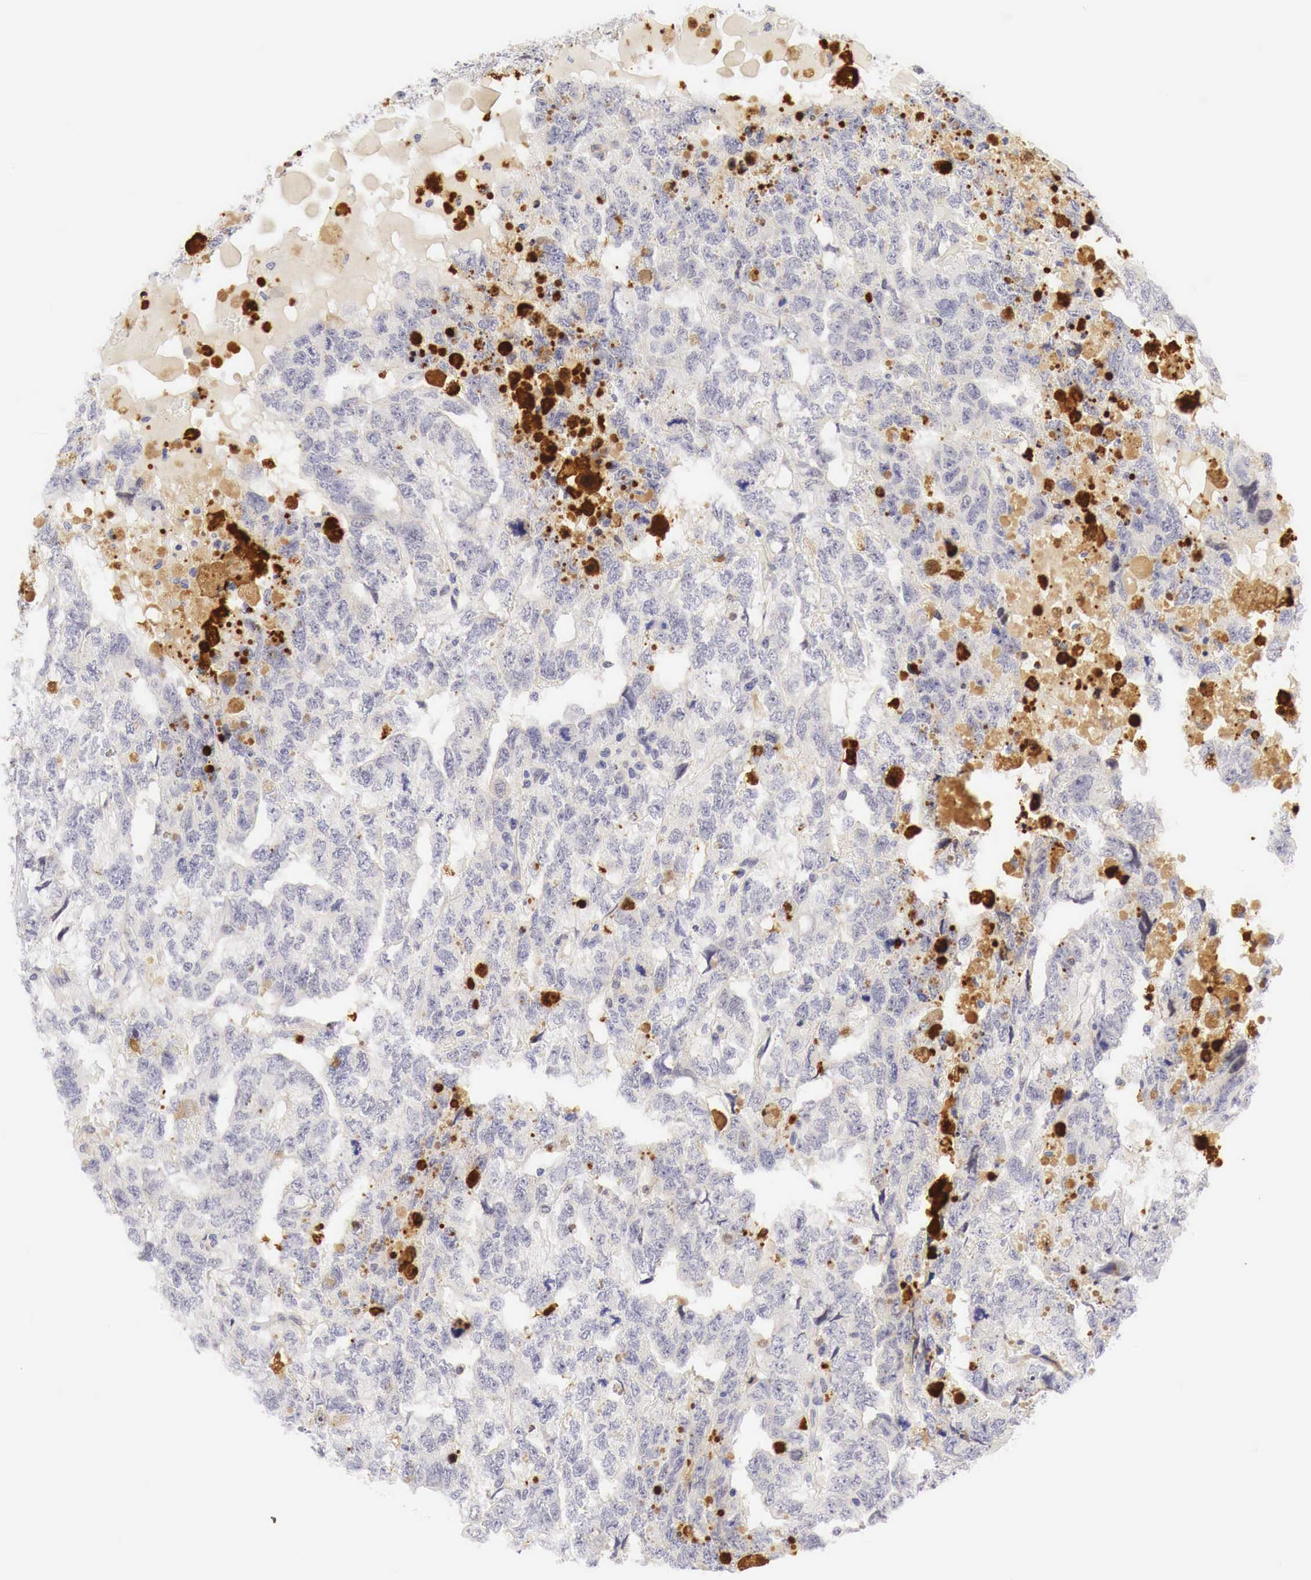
{"staining": {"intensity": "negative", "quantity": "none", "location": "none"}, "tissue": "testis cancer", "cell_type": "Tumor cells", "image_type": "cancer", "snomed": [{"axis": "morphology", "description": "Carcinoma, Embryonal, NOS"}, {"axis": "topography", "description": "Testis"}], "caption": "The micrograph demonstrates no significant expression in tumor cells of testis cancer.", "gene": "CASP3", "patient": {"sex": "male", "age": 36}}